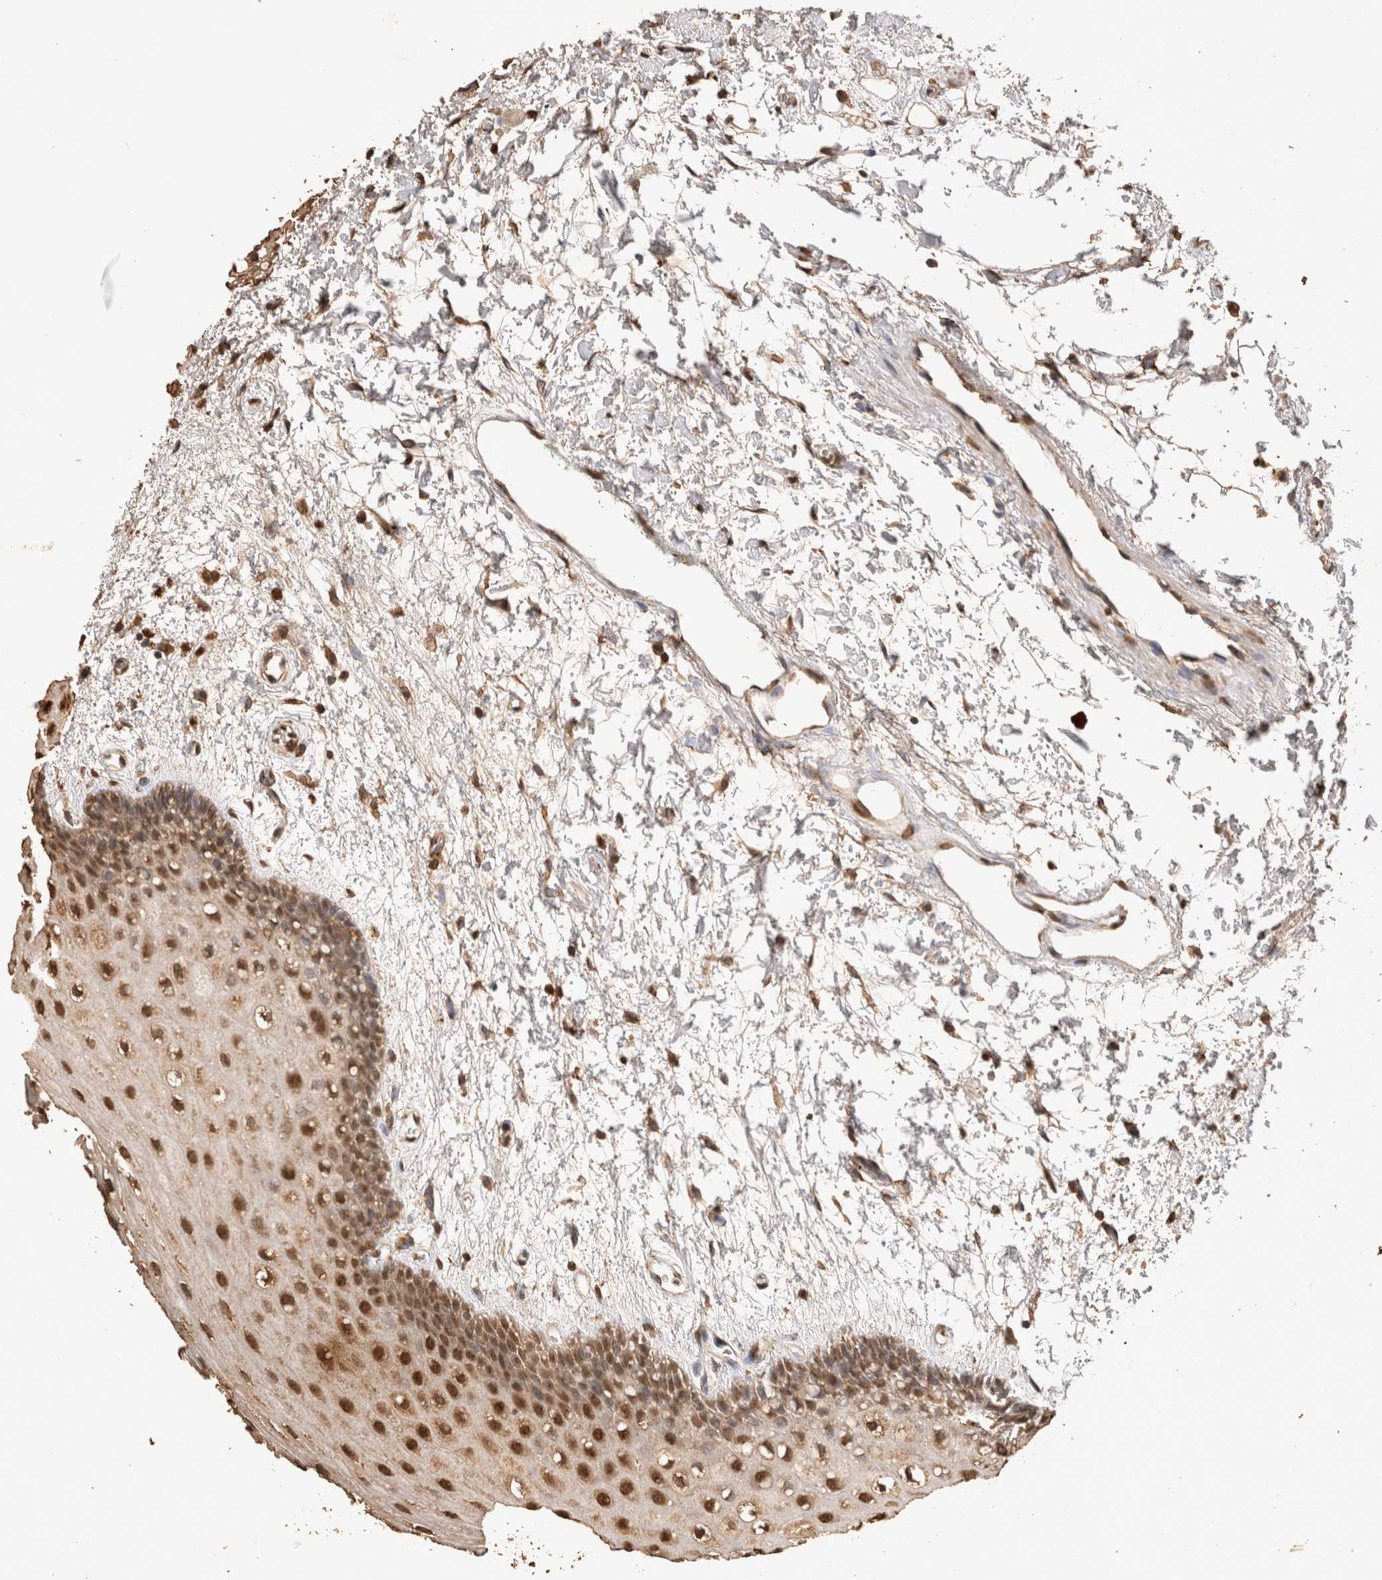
{"staining": {"intensity": "strong", "quantity": ">75%", "location": "nuclear"}, "tissue": "oral mucosa", "cell_type": "Squamous epithelial cells", "image_type": "normal", "snomed": [{"axis": "morphology", "description": "Normal tissue, NOS"}, {"axis": "topography", "description": "Skeletal muscle"}, {"axis": "topography", "description": "Oral tissue"}, {"axis": "topography", "description": "Peripheral nerve tissue"}], "caption": "High-power microscopy captured an IHC micrograph of normal oral mucosa, revealing strong nuclear expression in about >75% of squamous epithelial cells.", "gene": "OAS2", "patient": {"sex": "female", "age": 84}}